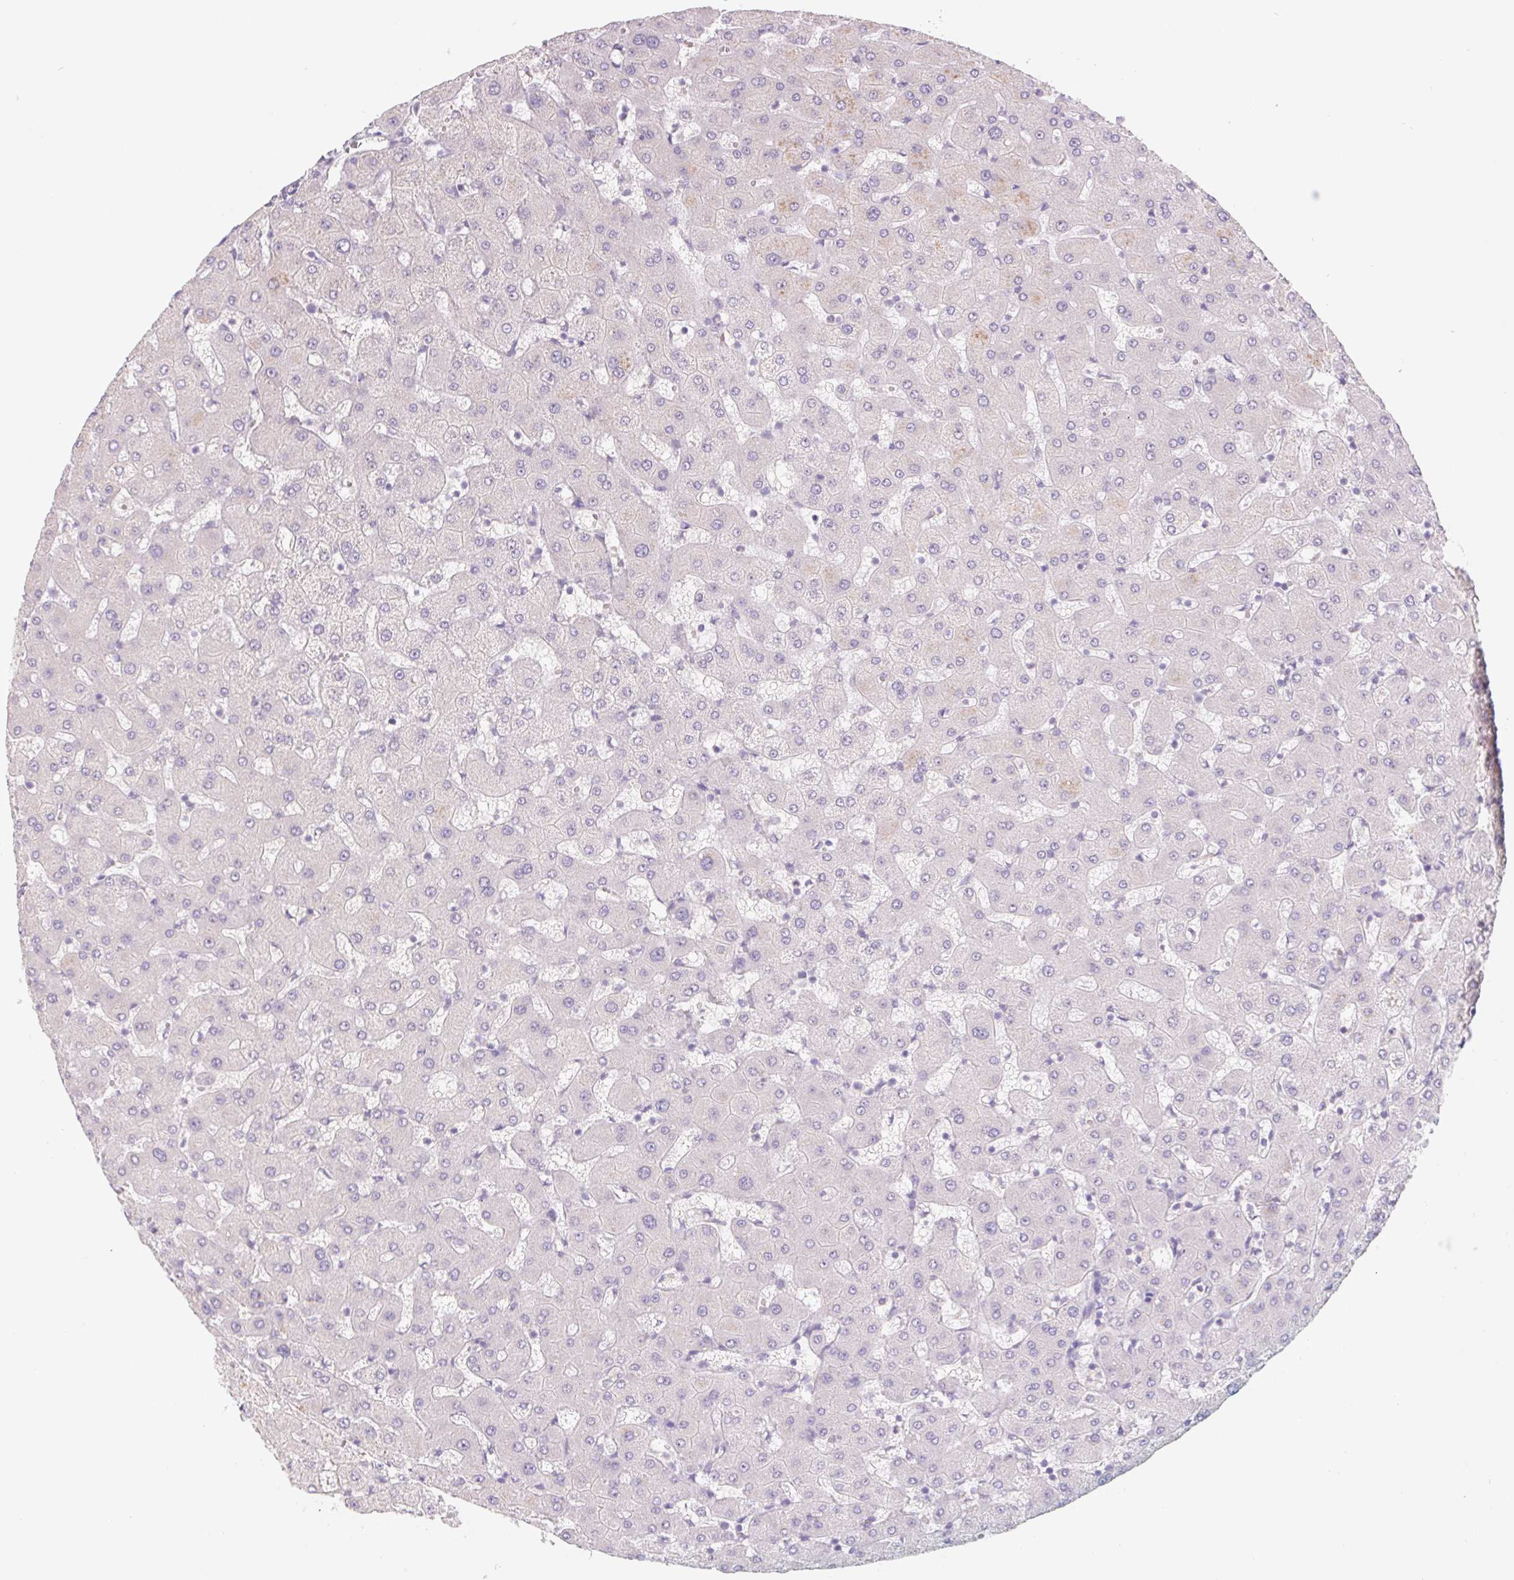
{"staining": {"intensity": "negative", "quantity": "none", "location": "none"}, "tissue": "liver", "cell_type": "Cholangiocytes", "image_type": "normal", "snomed": [{"axis": "morphology", "description": "Normal tissue, NOS"}, {"axis": "topography", "description": "Liver"}], "caption": "Immunohistochemistry (IHC) photomicrograph of normal human liver stained for a protein (brown), which shows no staining in cholangiocytes. (DAB (3,3'-diaminobenzidine) immunohistochemistry, high magnification).", "gene": "PNMA8B", "patient": {"sex": "female", "age": 63}}